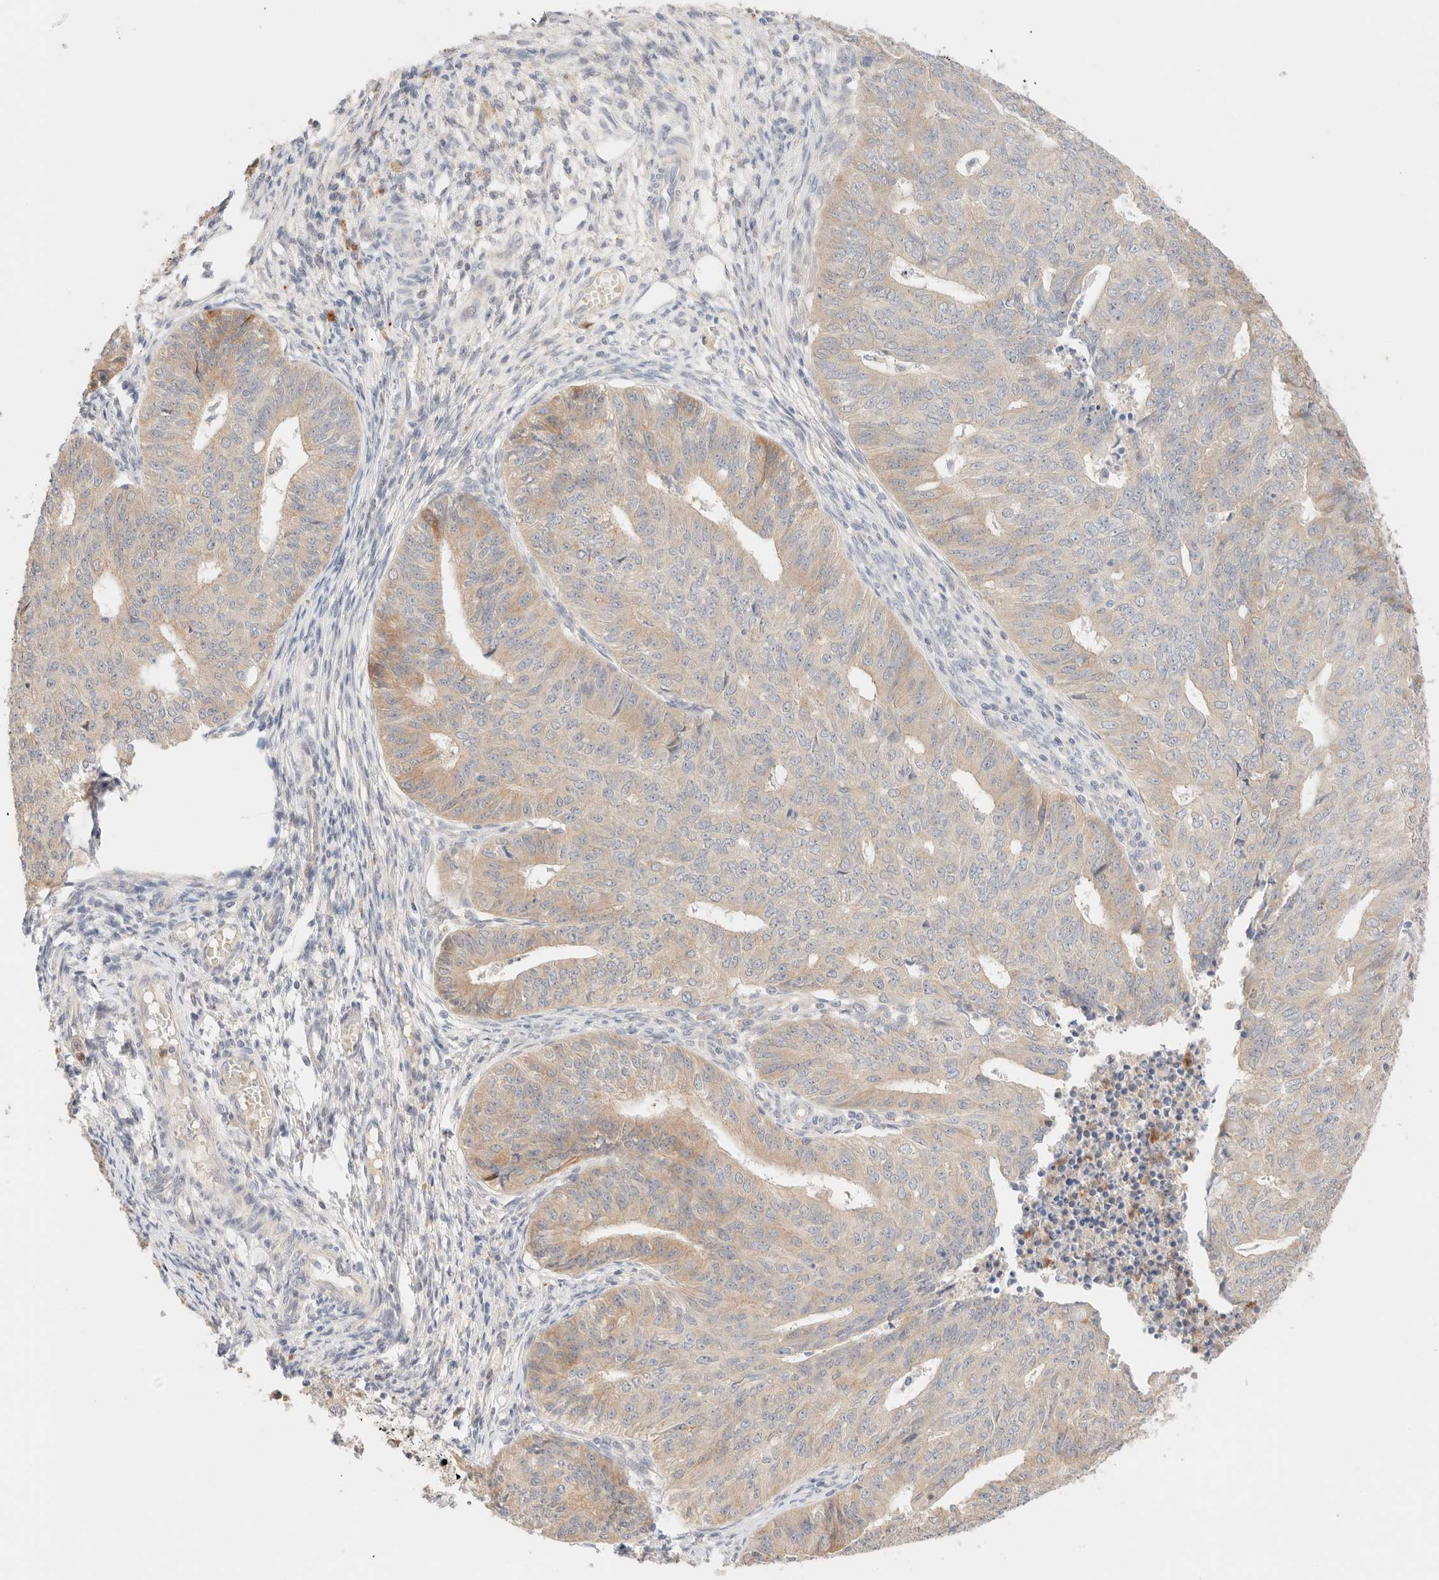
{"staining": {"intensity": "moderate", "quantity": ">75%", "location": "cytoplasmic/membranous"}, "tissue": "endometrial cancer", "cell_type": "Tumor cells", "image_type": "cancer", "snomed": [{"axis": "morphology", "description": "Adenocarcinoma, NOS"}, {"axis": "topography", "description": "Endometrium"}], "caption": "Human endometrial cancer (adenocarcinoma) stained for a protein (brown) shows moderate cytoplasmic/membranous positive positivity in approximately >75% of tumor cells.", "gene": "SGSM2", "patient": {"sex": "female", "age": 32}}